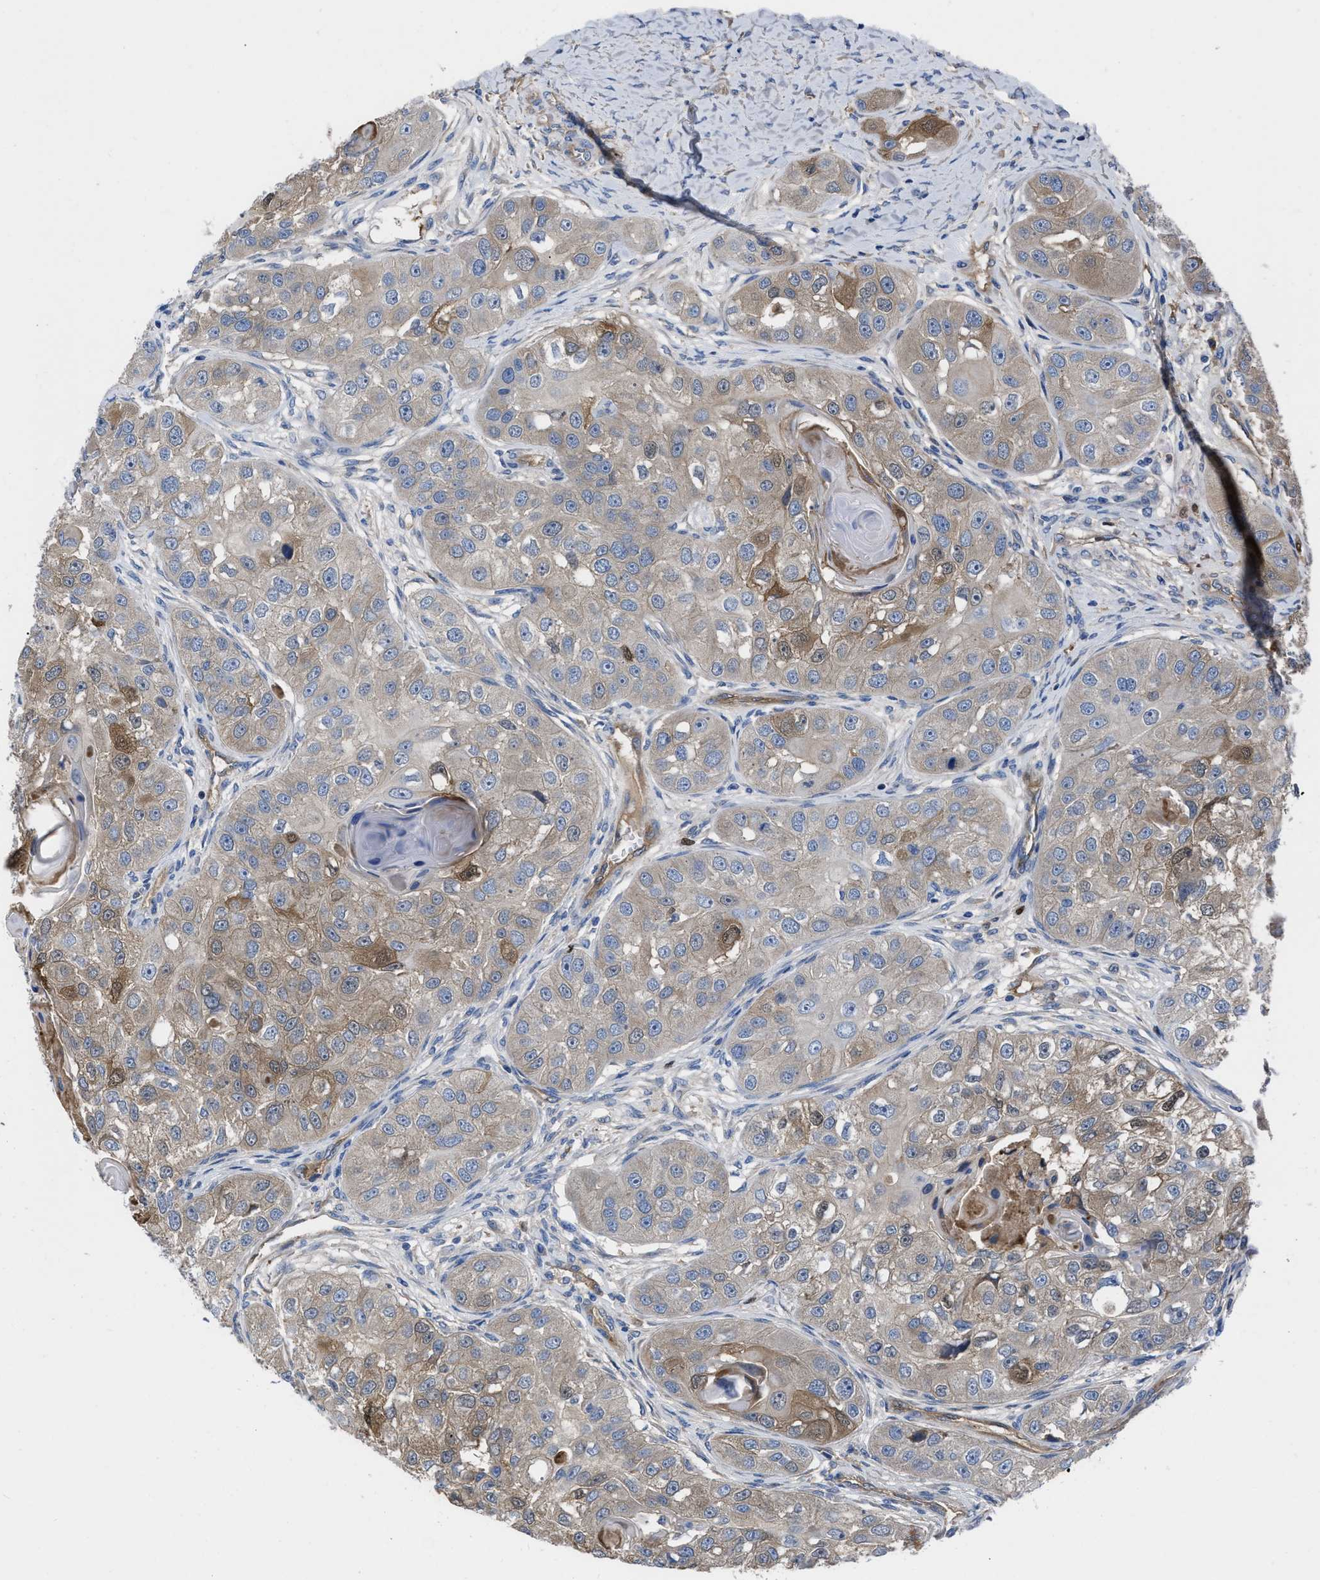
{"staining": {"intensity": "moderate", "quantity": "<25%", "location": "cytoplasmic/membranous"}, "tissue": "head and neck cancer", "cell_type": "Tumor cells", "image_type": "cancer", "snomed": [{"axis": "morphology", "description": "Normal tissue, NOS"}, {"axis": "morphology", "description": "Squamous cell carcinoma, NOS"}, {"axis": "topography", "description": "Skeletal muscle"}, {"axis": "topography", "description": "Head-Neck"}], "caption": "Immunohistochemistry (IHC) histopathology image of neoplastic tissue: head and neck cancer (squamous cell carcinoma) stained using immunohistochemistry (IHC) displays low levels of moderate protein expression localized specifically in the cytoplasmic/membranous of tumor cells, appearing as a cytoplasmic/membranous brown color.", "gene": "TRIOBP", "patient": {"sex": "male", "age": 51}}